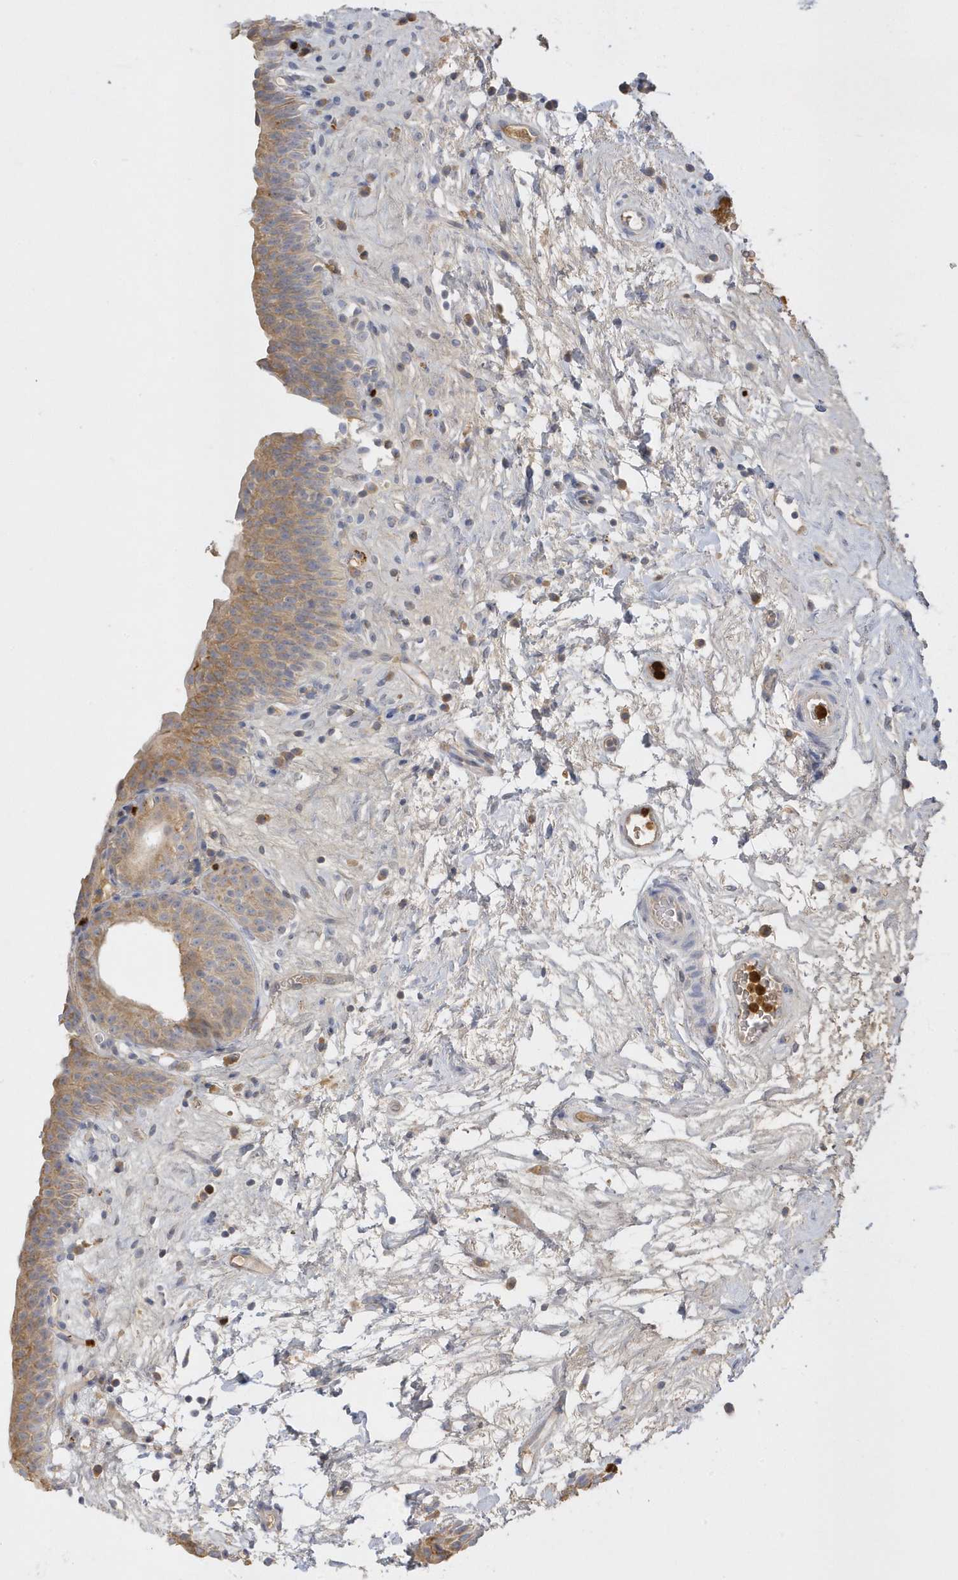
{"staining": {"intensity": "moderate", "quantity": "25%-75%", "location": "cytoplasmic/membranous"}, "tissue": "urinary bladder", "cell_type": "Urothelial cells", "image_type": "normal", "snomed": [{"axis": "morphology", "description": "Normal tissue, NOS"}, {"axis": "topography", "description": "Urinary bladder"}], "caption": "A high-resolution micrograph shows IHC staining of benign urinary bladder, which exhibits moderate cytoplasmic/membranous expression in about 25%-75% of urothelial cells. The protein is shown in brown color, while the nuclei are stained blue.", "gene": "DPP9", "patient": {"sex": "male", "age": 83}}